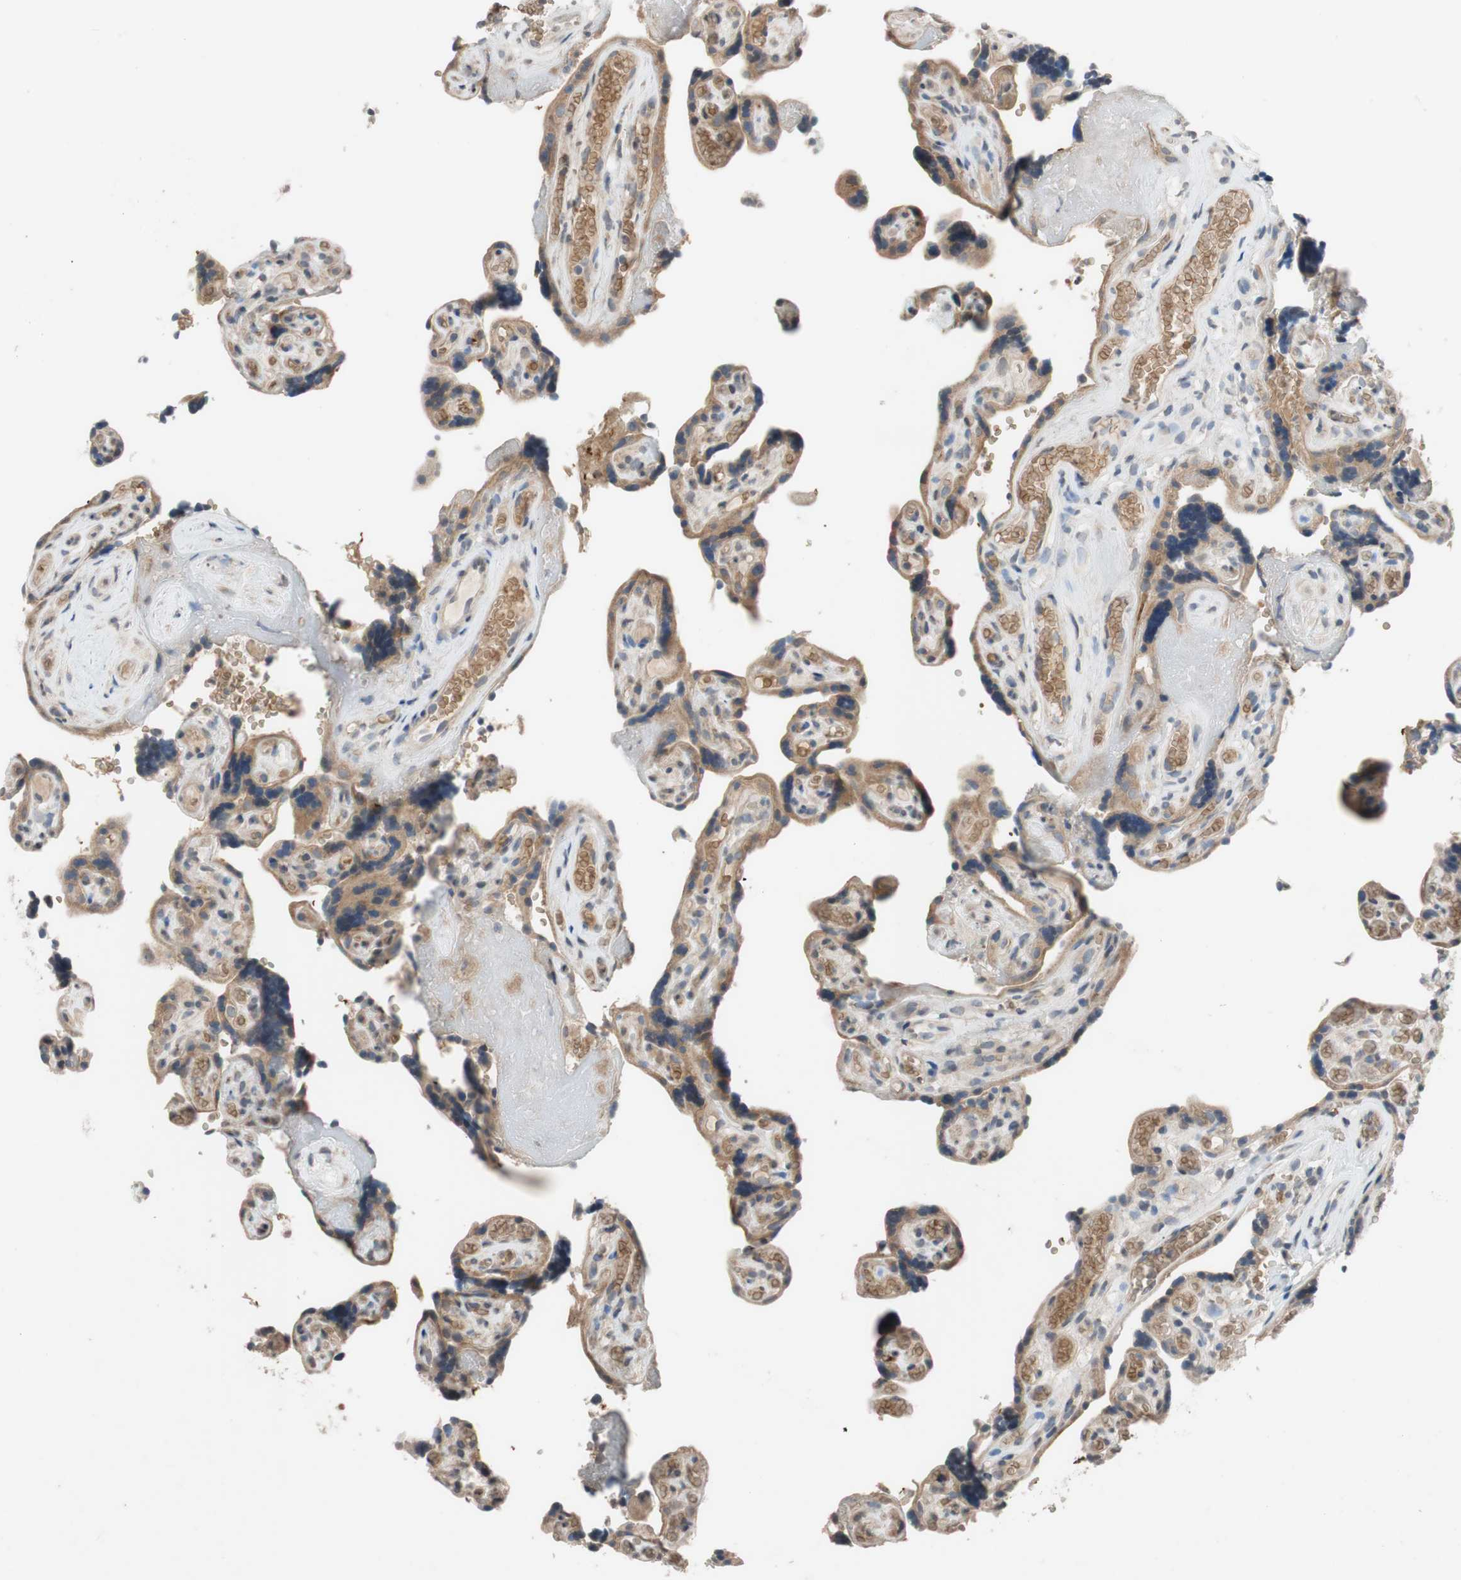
{"staining": {"intensity": "weak", "quantity": ">75%", "location": "cytoplasmic/membranous"}, "tissue": "placenta", "cell_type": "Decidual cells", "image_type": "normal", "snomed": [{"axis": "morphology", "description": "Normal tissue, NOS"}, {"axis": "topography", "description": "Placenta"}], "caption": "Immunohistochemistry (DAB) staining of benign human placenta displays weak cytoplasmic/membranous protein positivity in about >75% of decidual cells. (DAB IHC with brightfield microscopy, high magnification).", "gene": "ADD2", "patient": {"sex": "female", "age": 30}}